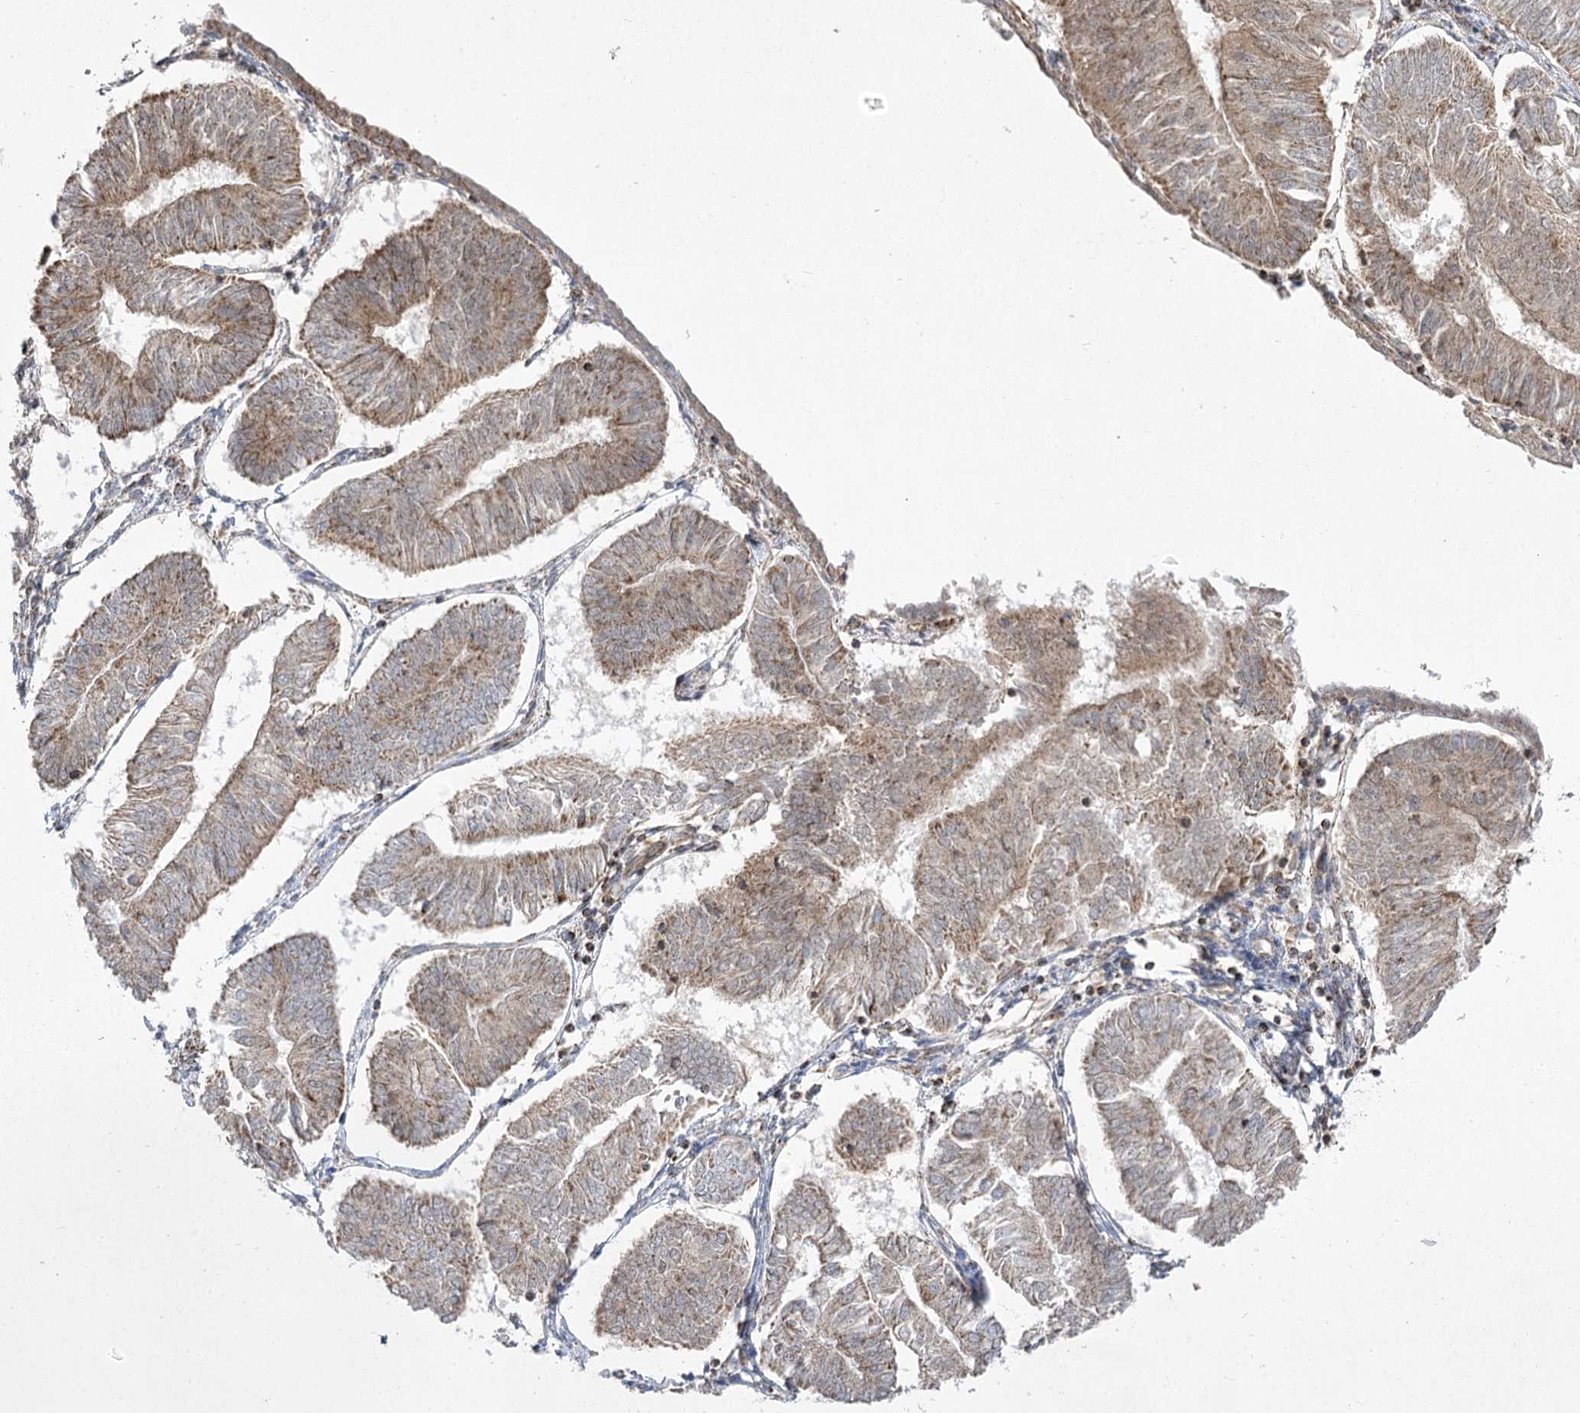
{"staining": {"intensity": "moderate", "quantity": ">75%", "location": "cytoplasmic/membranous"}, "tissue": "endometrial cancer", "cell_type": "Tumor cells", "image_type": "cancer", "snomed": [{"axis": "morphology", "description": "Adenocarcinoma, NOS"}, {"axis": "topography", "description": "Endometrium"}], "caption": "Tumor cells reveal medium levels of moderate cytoplasmic/membranous expression in about >75% of cells in human endometrial adenocarcinoma. The staining is performed using DAB brown chromogen to label protein expression. The nuclei are counter-stained blue using hematoxylin.", "gene": "SLC4A1AP", "patient": {"sex": "female", "age": 58}}